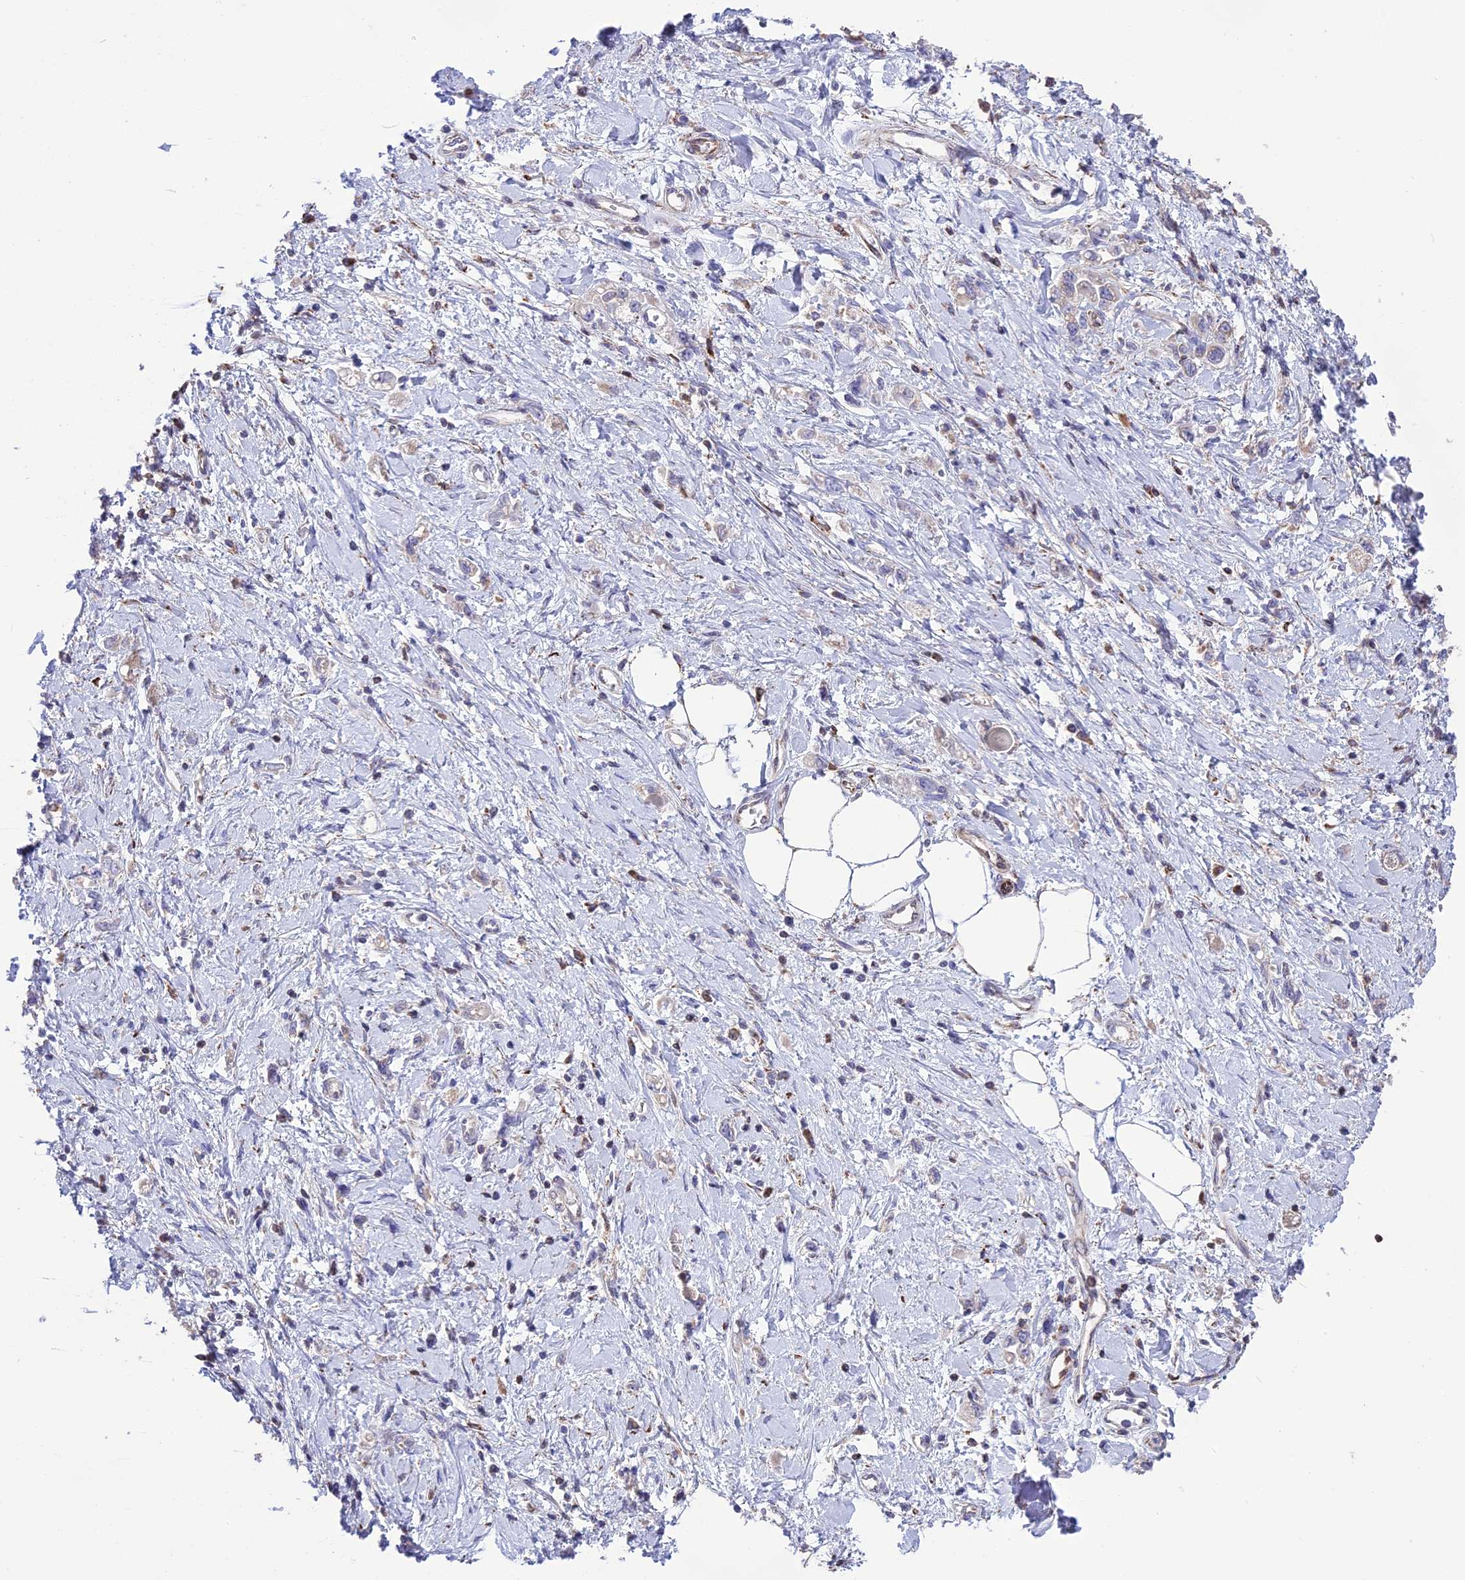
{"staining": {"intensity": "negative", "quantity": "none", "location": "none"}, "tissue": "stomach cancer", "cell_type": "Tumor cells", "image_type": "cancer", "snomed": [{"axis": "morphology", "description": "Adenocarcinoma, NOS"}, {"axis": "topography", "description": "Stomach"}], "caption": "Tumor cells are negative for protein expression in human stomach cancer (adenocarcinoma).", "gene": "DOC2B", "patient": {"sex": "female", "age": 76}}